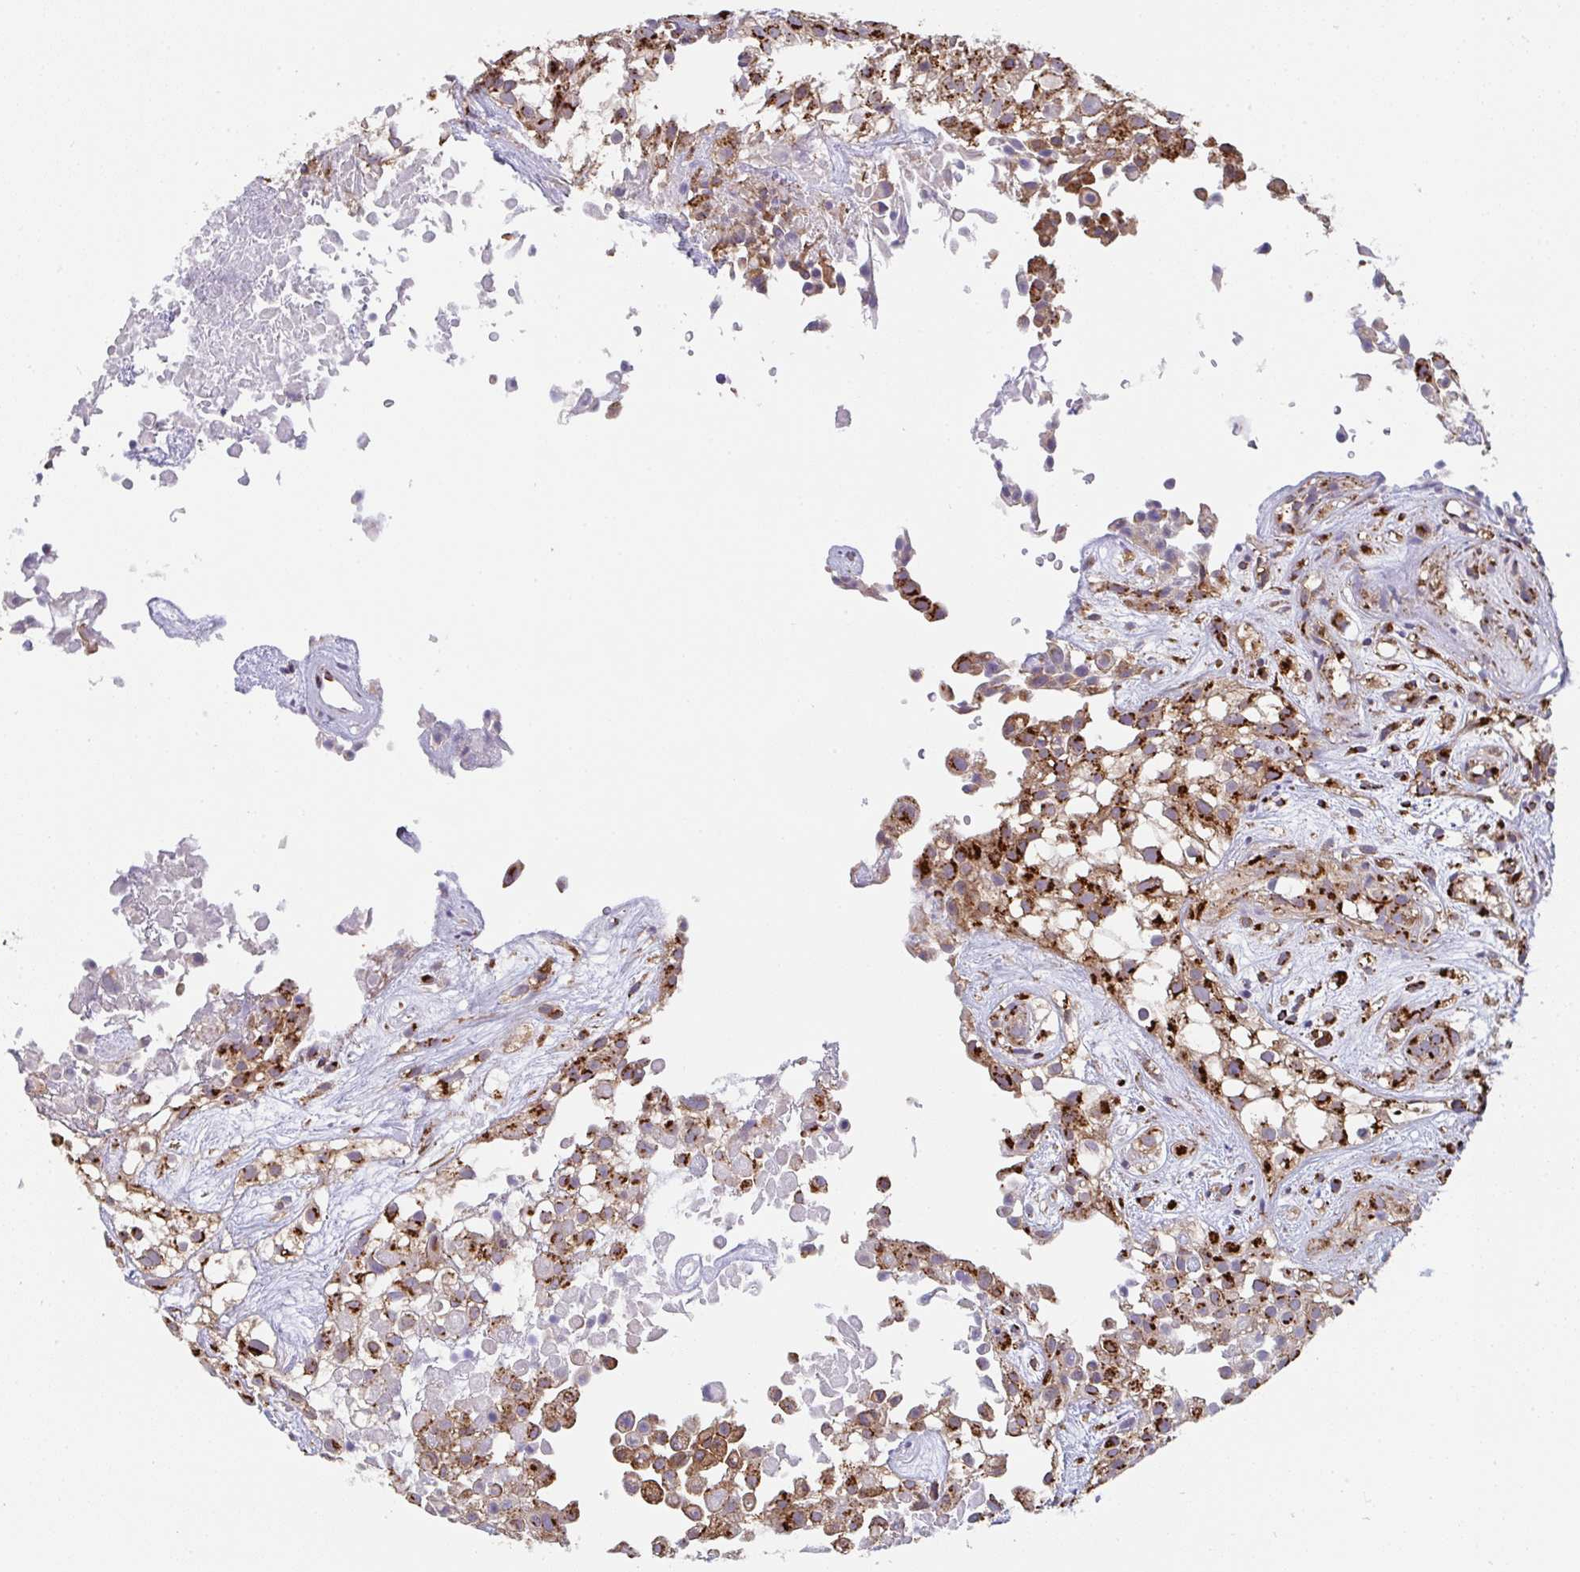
{"staining": {"intensity": "strong", "quantity": ">75%", "location": "cytoplasmic/membranous"}, "tissue": "urothelial cancer", "cell_type": "Tumor cells", "image_type": "cancer", "snomed": [{"axis": "morphology", "description": "Urothelial carcinoma, High grade"}, {"axis": "topography", "description": "Urinary bladder"}], "caption": "Strong cytoplasmic/membranous protein expression is appreciated in about >75% of tumor cells in urothelial carcinoma (high-grade).", "gene": "PROSER3", "patient": {"sex": "male", "age": 56}}